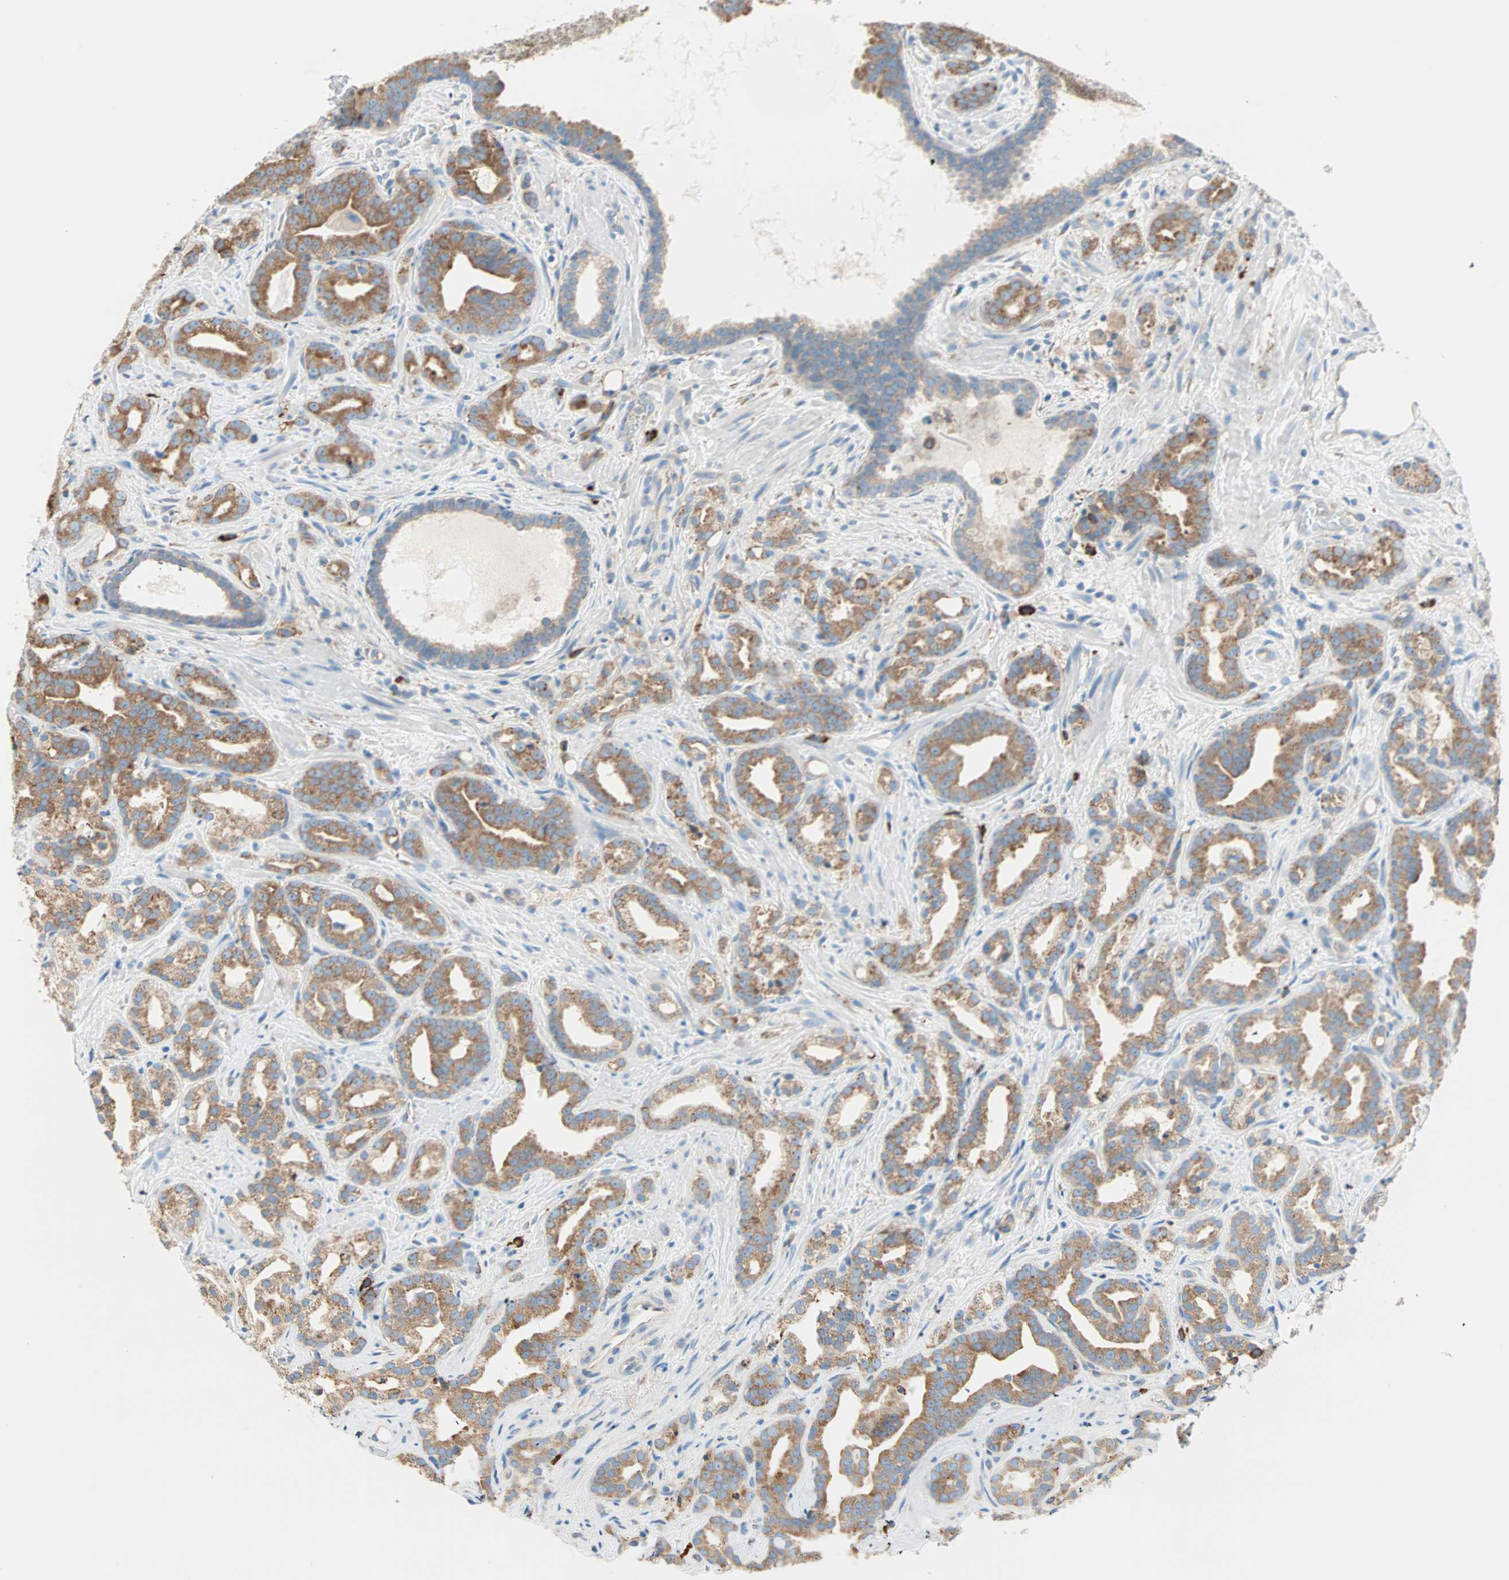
{"staining": {"intensity": "moderate", "quantity": ">75%", "location": "cytoplasmic/membranous"}, "tissue": "prostate cancer", "cell_type": "Tumor cells", "image_type": "cancer", "snomed": [{"axis": "morphology", "description": "Adenocarcinoma, Low grade"}, {"axis": "topography", "description": "Prostate"}], "caption": "Prostate cancer (adenocarcinoma (low-grade)) stained for a protein (brown) displays moderate cytoplasmic/membranous positive expression in about >75% of tumor cells.", "gene": "PLCXD1", "patient": {"sex": "male", "age": 63}}